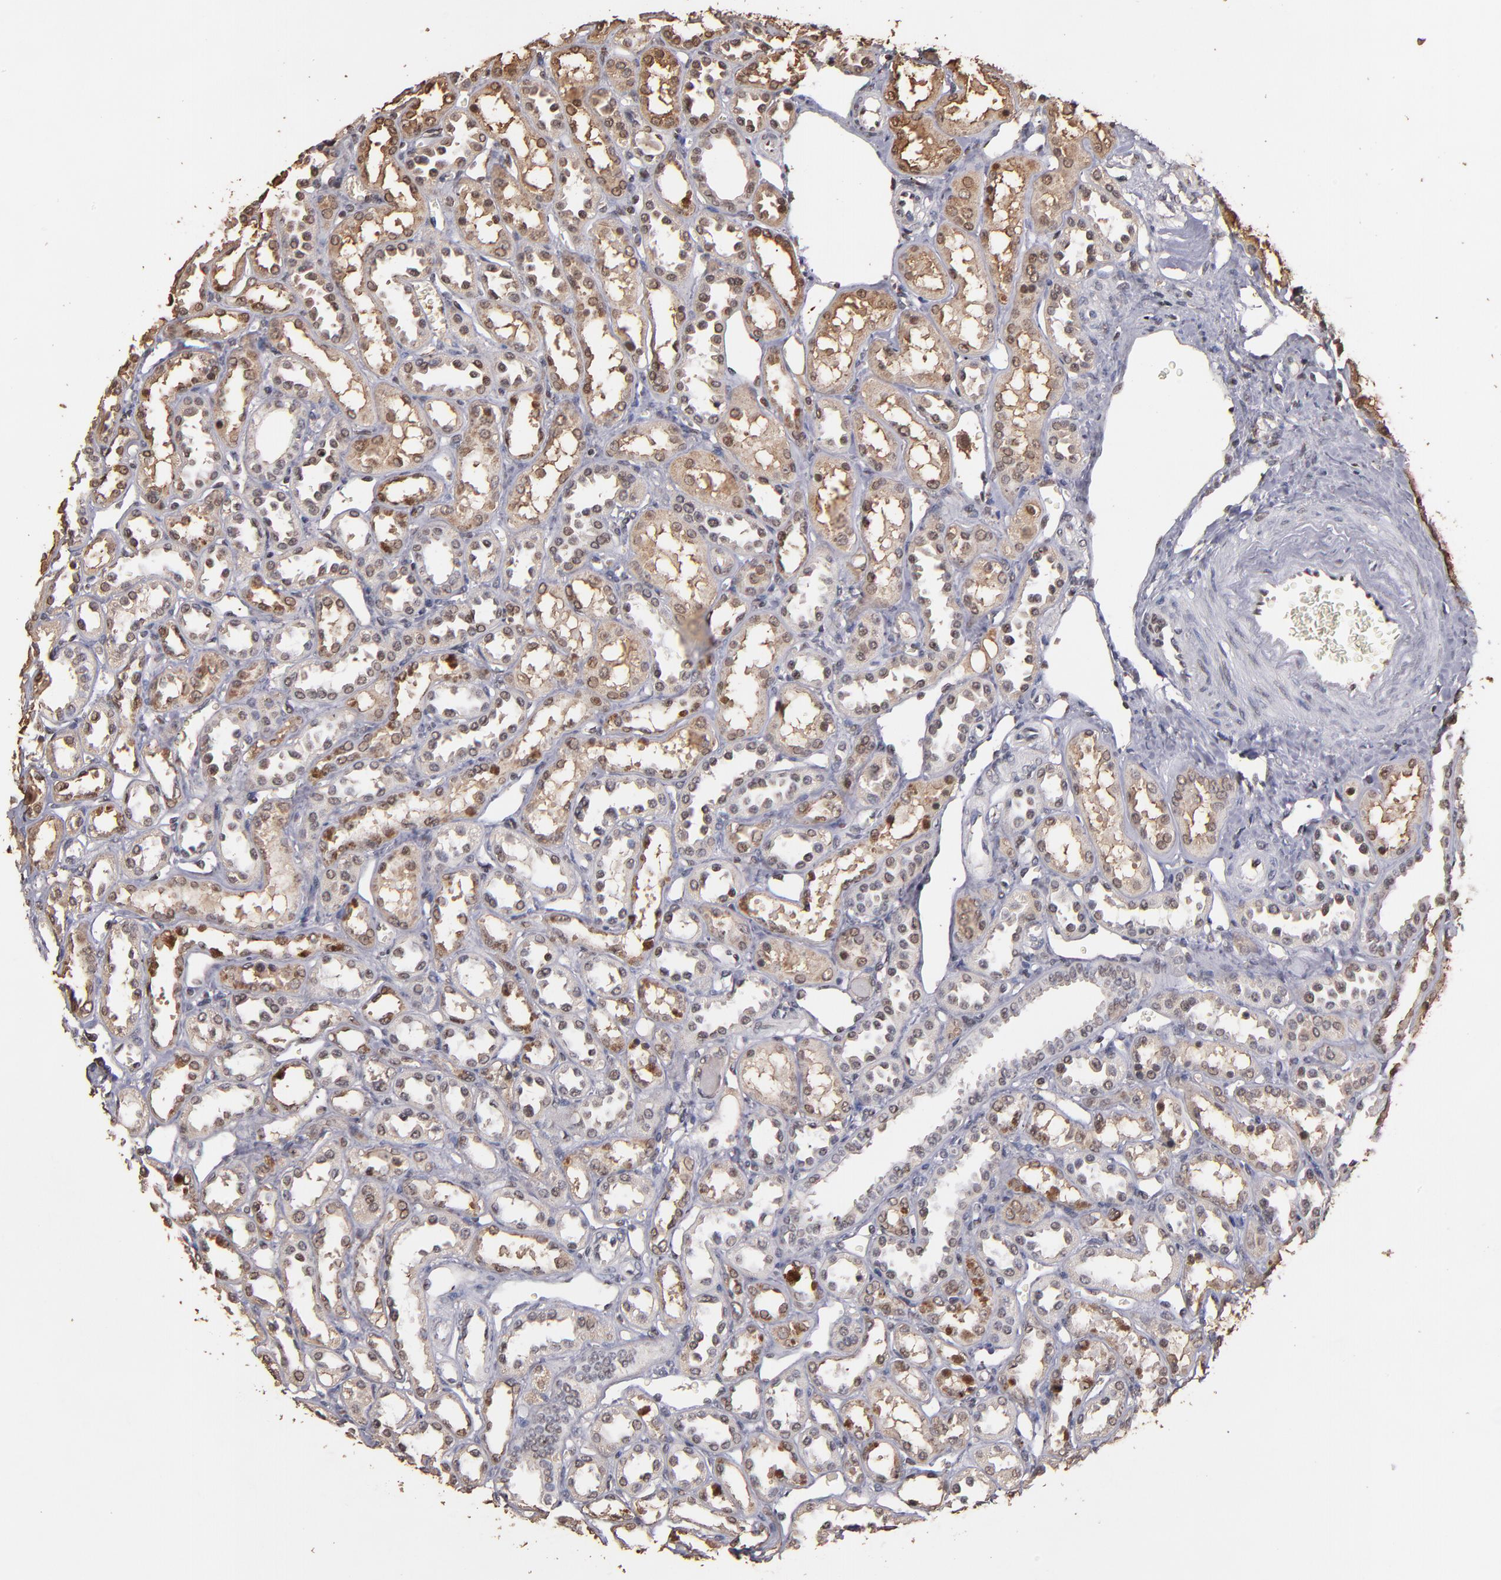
{"staining": {"intensity": "moderate", "quantity": "25%-75%", "location": "nuclear"}, "tissue": "kidney", "cell_type": "Cells in glomeruli", "image_type": "normal", "snomed": [{"axis": "morphology", "description": "Normal tissue, NOS"}, {"axis": "topography", "description": "Kidney"}], "caption": "A brown stain shows moderate nuclear positivity of a protein in cells in glomeruli of unremarkable human kidney.", "gene": "EAPP", "patient": {"sex": "female", "age": 52}}